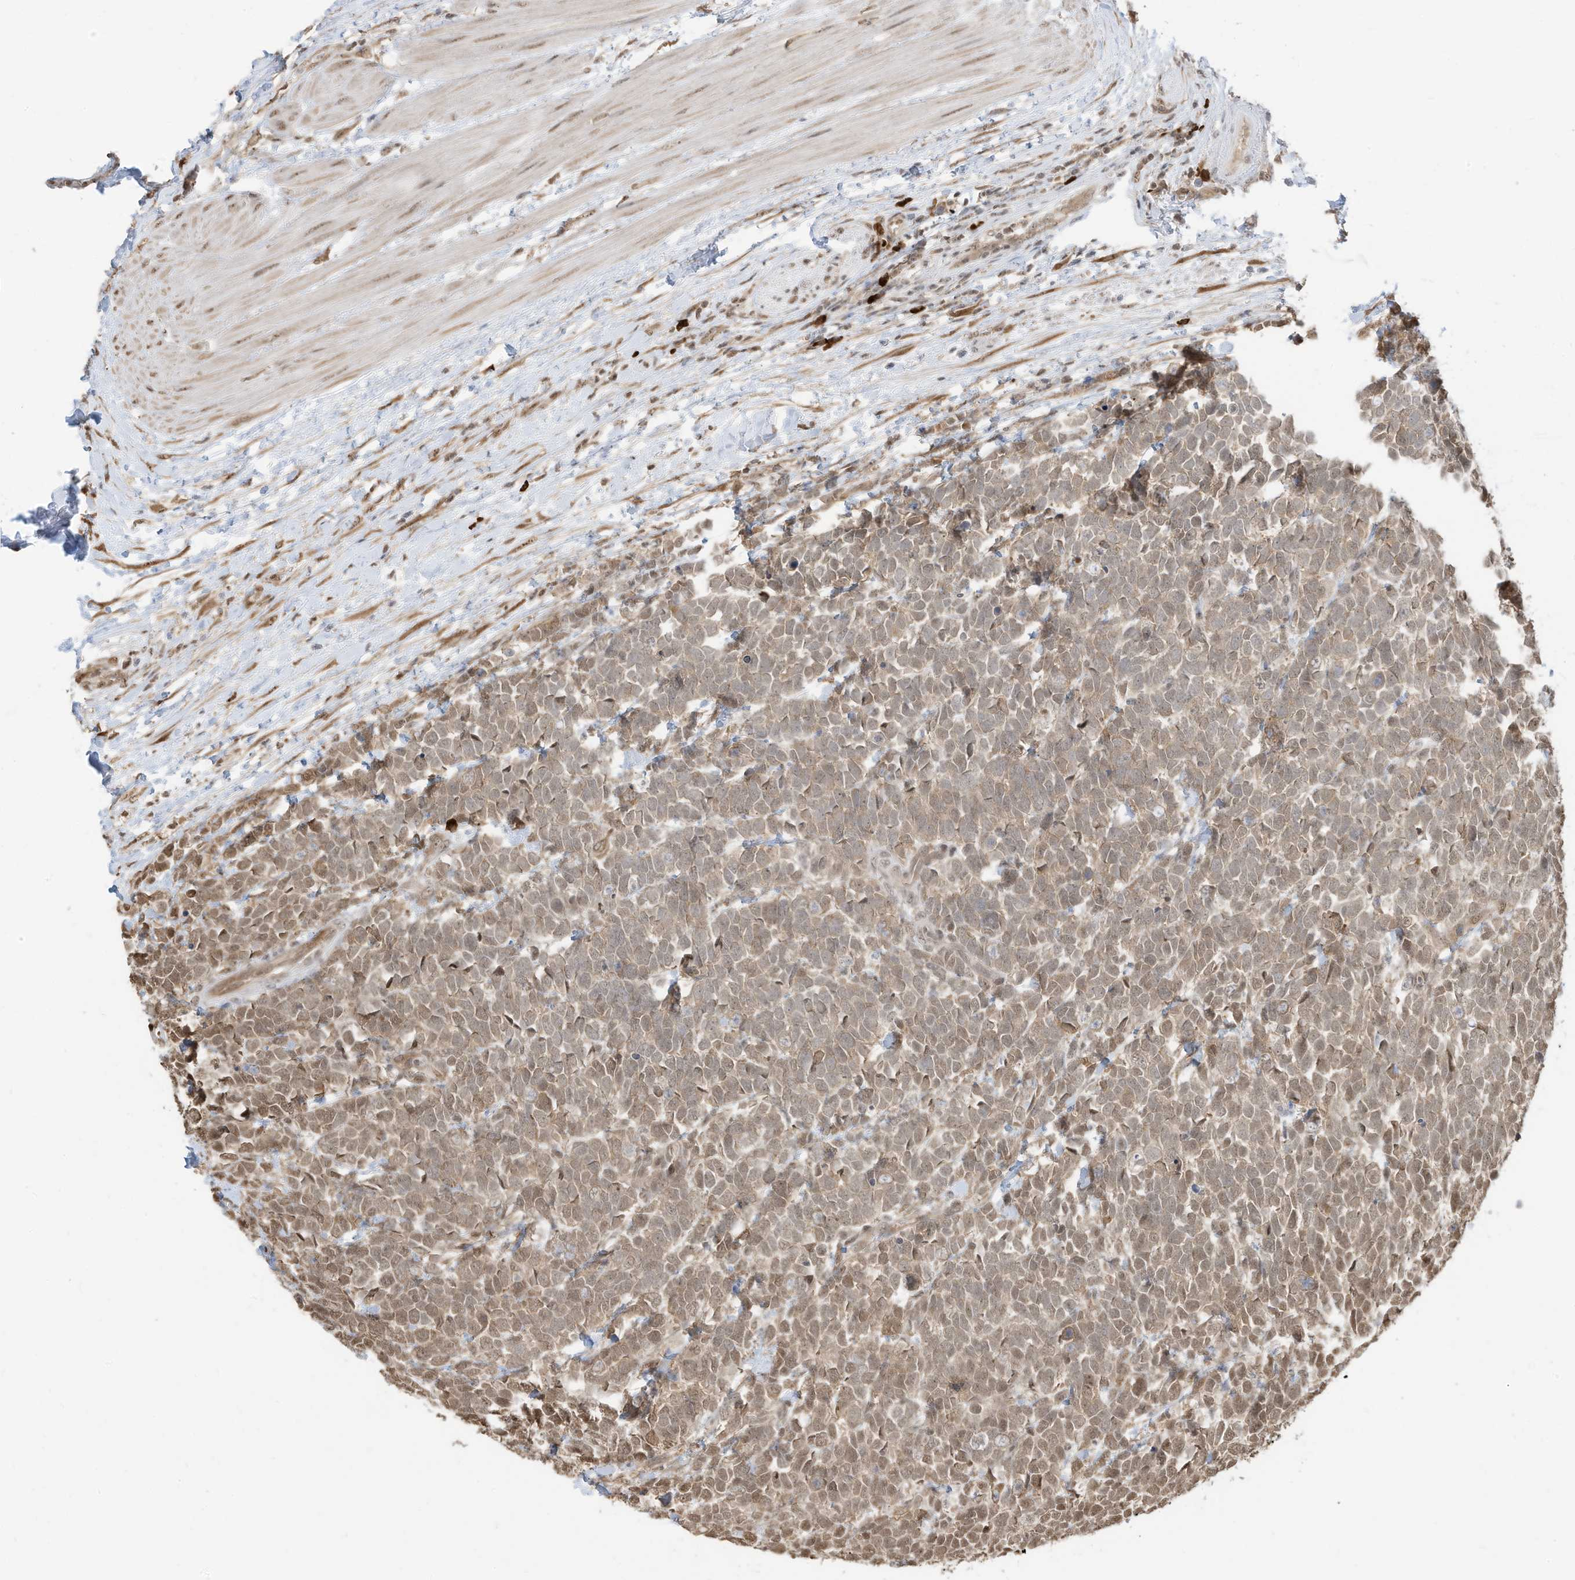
{"staining": {"intensity": "moderate", "quantity": ">75%", "location": "cytoplasmic/membranous,nuclear"}, "tissue": "urothelial cancer", "cell_type": "Tumor cells", "image_type": "cancer", "snomed": [{"axis": "morphology", "description": "Urothelial carcinoma, High grade"}, {"axis": "topography", "description": "Urinary bladder"}], "caption": "Immunohistochemistry histopathology image of neoplastic tissue: human urothelial carcinoma (high-grade) stained using immunohistochemistry (IHC) shows medium levels of moderate protein expression localized specifically in the cytoplasmic/membranous and nuclear of tumor cells, appearing as a cytoplasmic/membranous and nuclear brown color.", "gene": "ZNF195", "patient": {"sex": "female", "age": 82}}